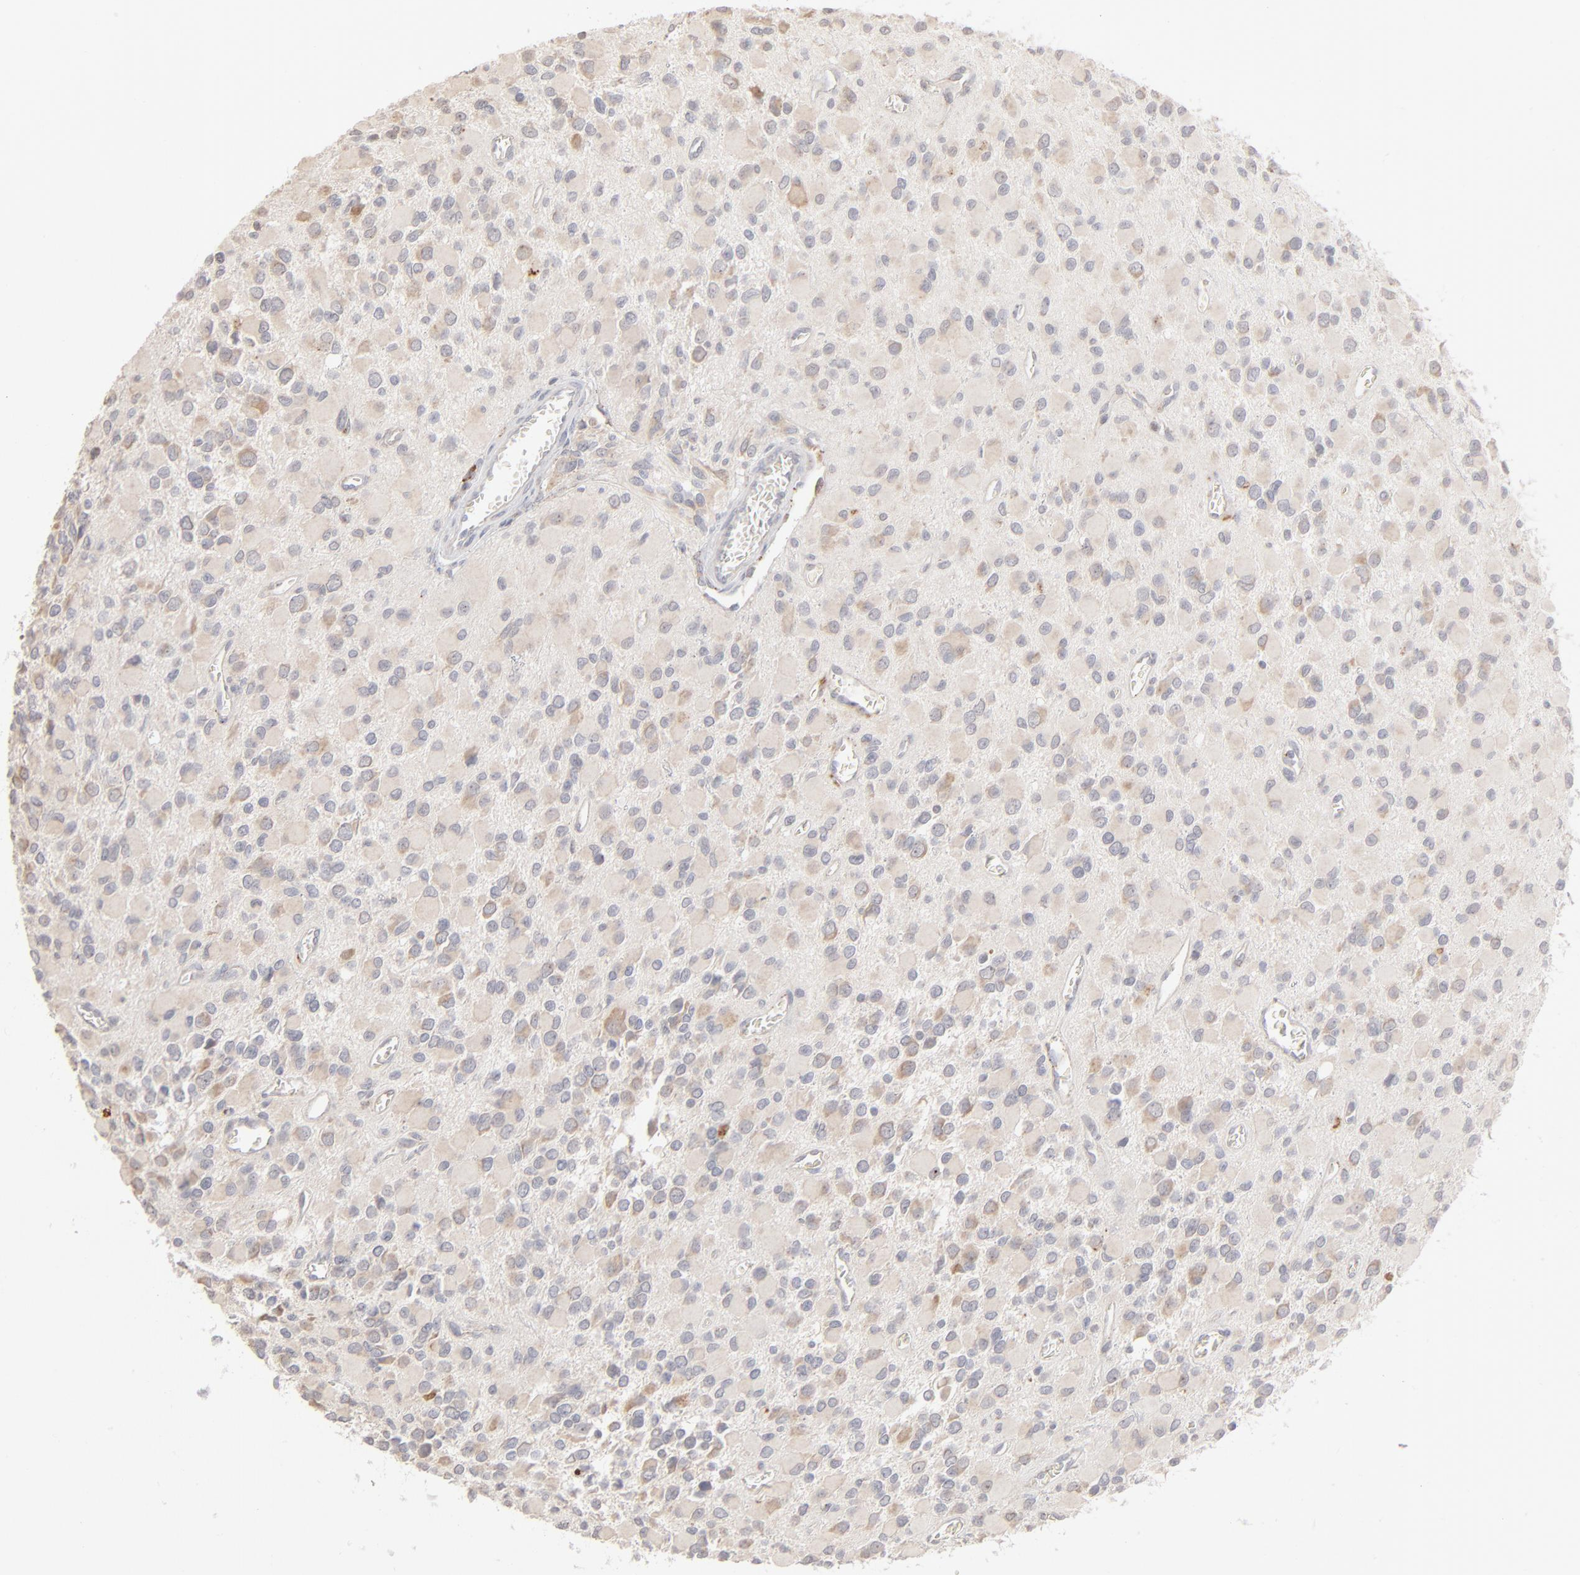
{"staining": {"intensity": "weak", "quantity": "25%-75%", "location": "cytoplasmic/membranous"}, "tissue": "glioma", "cell_type": "Tumor cells", "image_type": "cancer", "snomed": [{"axis": "morphology", "description": "Glioma, malignant, Low grade"}, {"axis": "topography", "description": "Brain"}], "caption": "An IHC photomicrograph of tumor tissue is shown. Protein staining in brown shows weak cytoplasmic/membranous positivity in glioma within tumor cells.", "gene": "POMT2", "patient": {"sex": "male", "age": 42}}